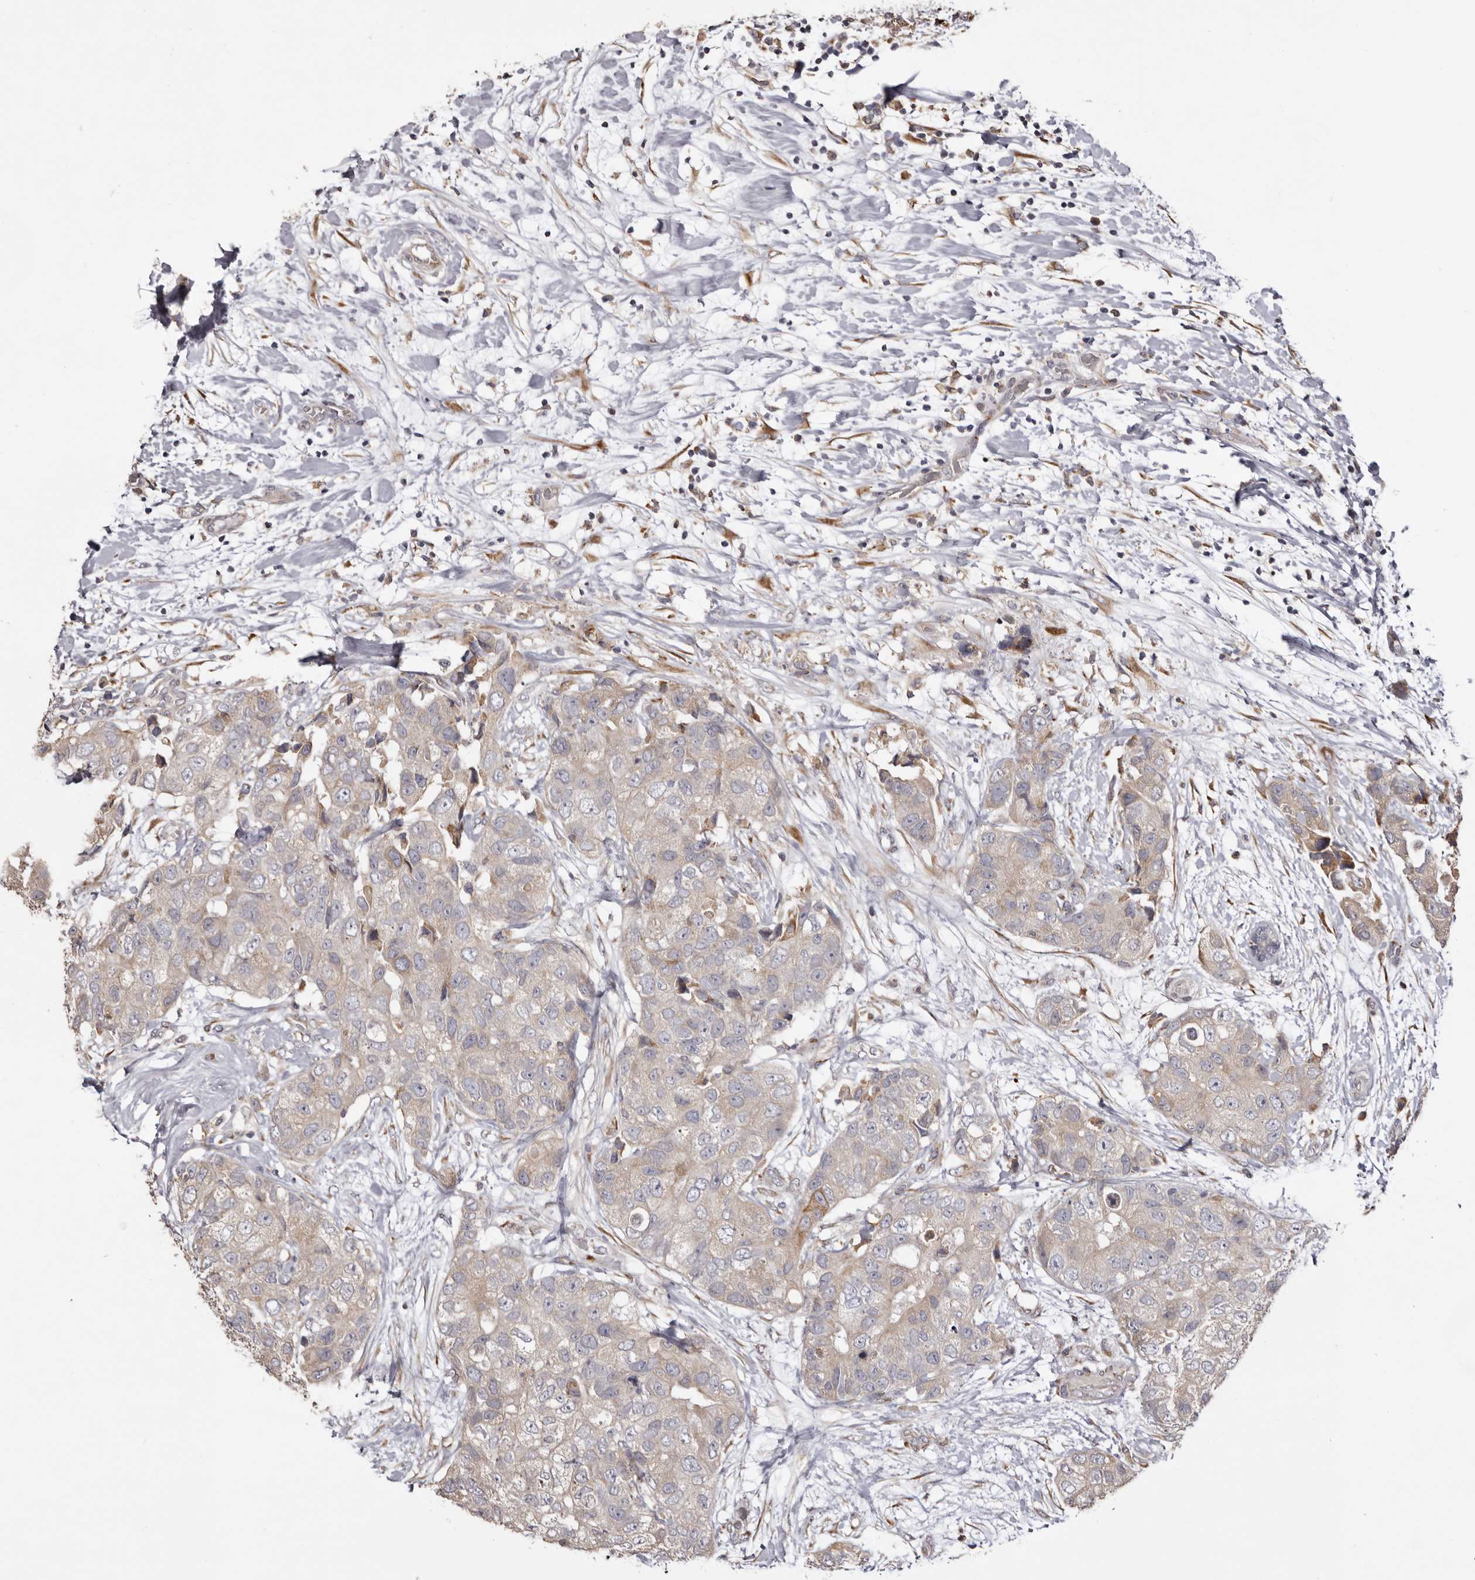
{"staining": {"intensity": "weak", "quantity": "<25%", "location": "cytoplasmic/membranous"}, "tissue": "breast cancer", "cell_type": "Tumor cells", "image_type": "cancer", "snomed": [{"axis": "morphology", "description": "Duct carcinoma"}, {"axis": "topography", "description": "Breast"}], "caption": "Breast intraductal carcinoma stained for a protein using immunohistochemistry (IHC) displays no staining tumor cells.", "gene": "PIGX", "patient": {"sex": "female", "age": 62}}